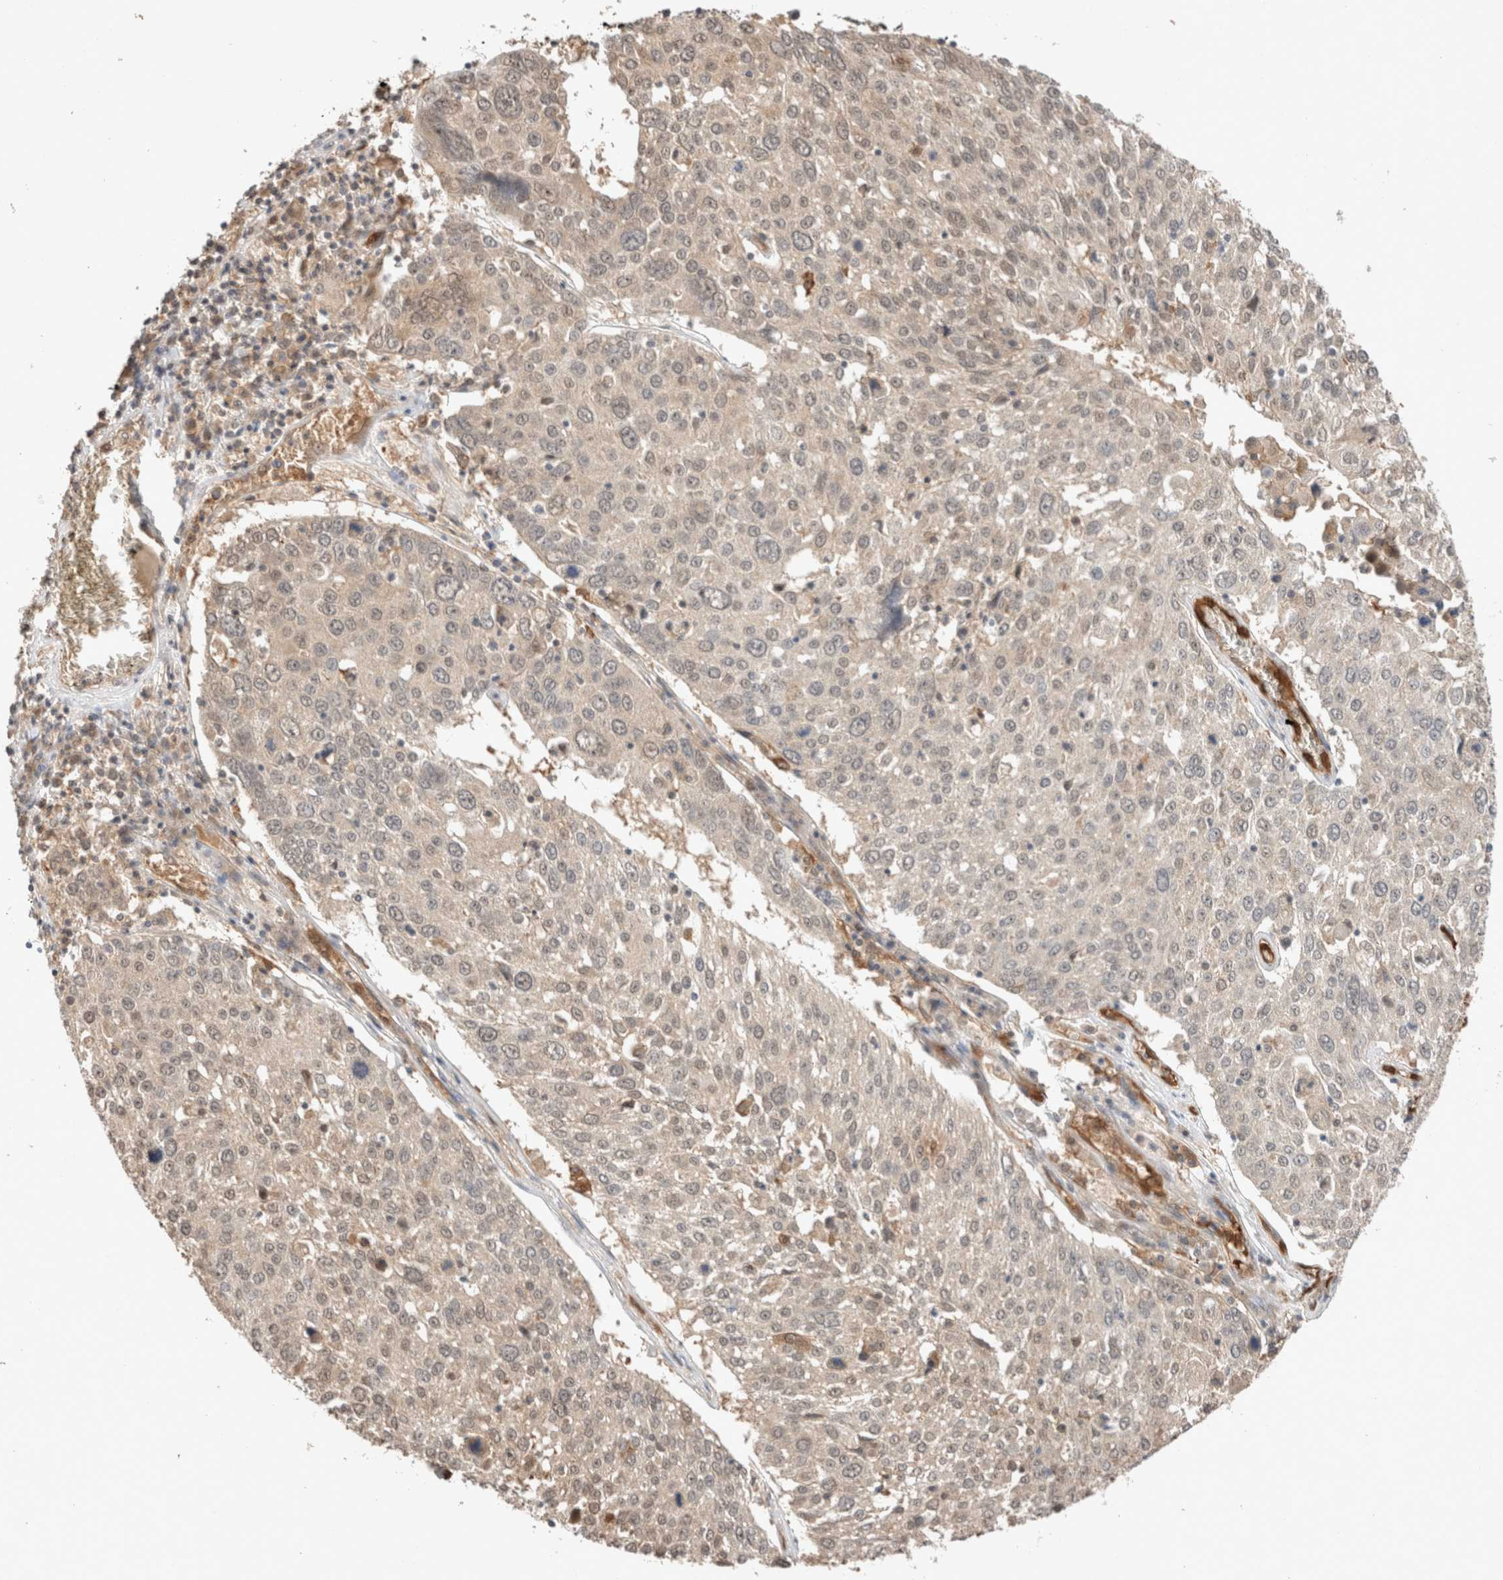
{"staining": {"intensity": "weak", "quantity": "<25%", "location": "nuclear"}, "tissue": "lung cancer", "cell_type": "Tumor cells", "image_type": "cancer", "snomed": [{"axis": "morphology", "description": "Squamous cell carcinoma, NOS"}, {"axis": "topography", "description": "Lung"}], "caption": "Tumor cells are negative for brown protein staining in lung squamous cell carcinoma. (Brightfield microscopy of DAB immunohistochemistry at high magnification).", "gene": "CA13", "patient": {"sex": "male", "age": 65}}